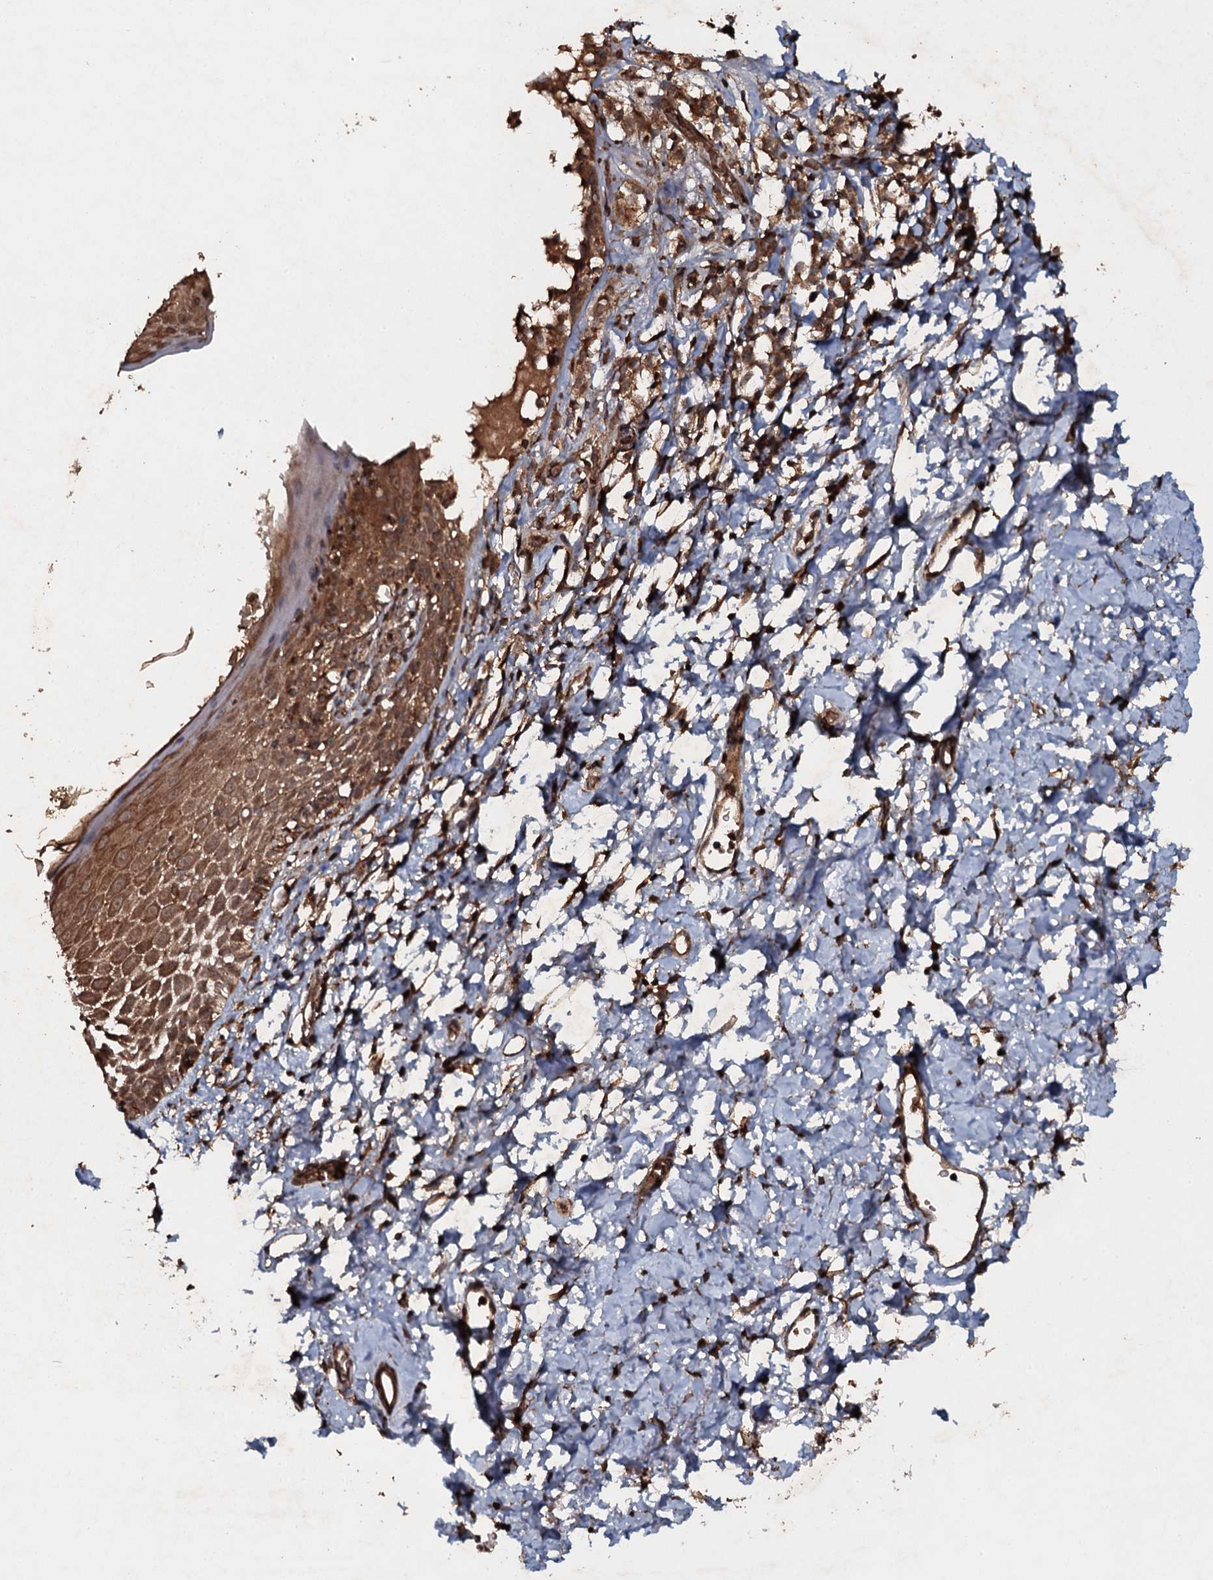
{"staining": {"intensity": "moderate", "quantity": ">75%", "location": "cytoplasmic/membranous"}, "tissue": "skin", "cell_type": "Epidermal cells", "image_type": "normal", "snomed": [{"axis": "morphology", "description": "Normal tissue, NOS"}, {"axis": "topography", "description": "Vulva"}], "caption": "The immunohistochemical stain labels moderate cytoplasmic/membranous staining in epidermal cells of benign skin. The protein is shown in brown color, while the nuclei are stained blue.", "gene": "ADGRG3", "patient": {"sex": "female", "age": 68}}